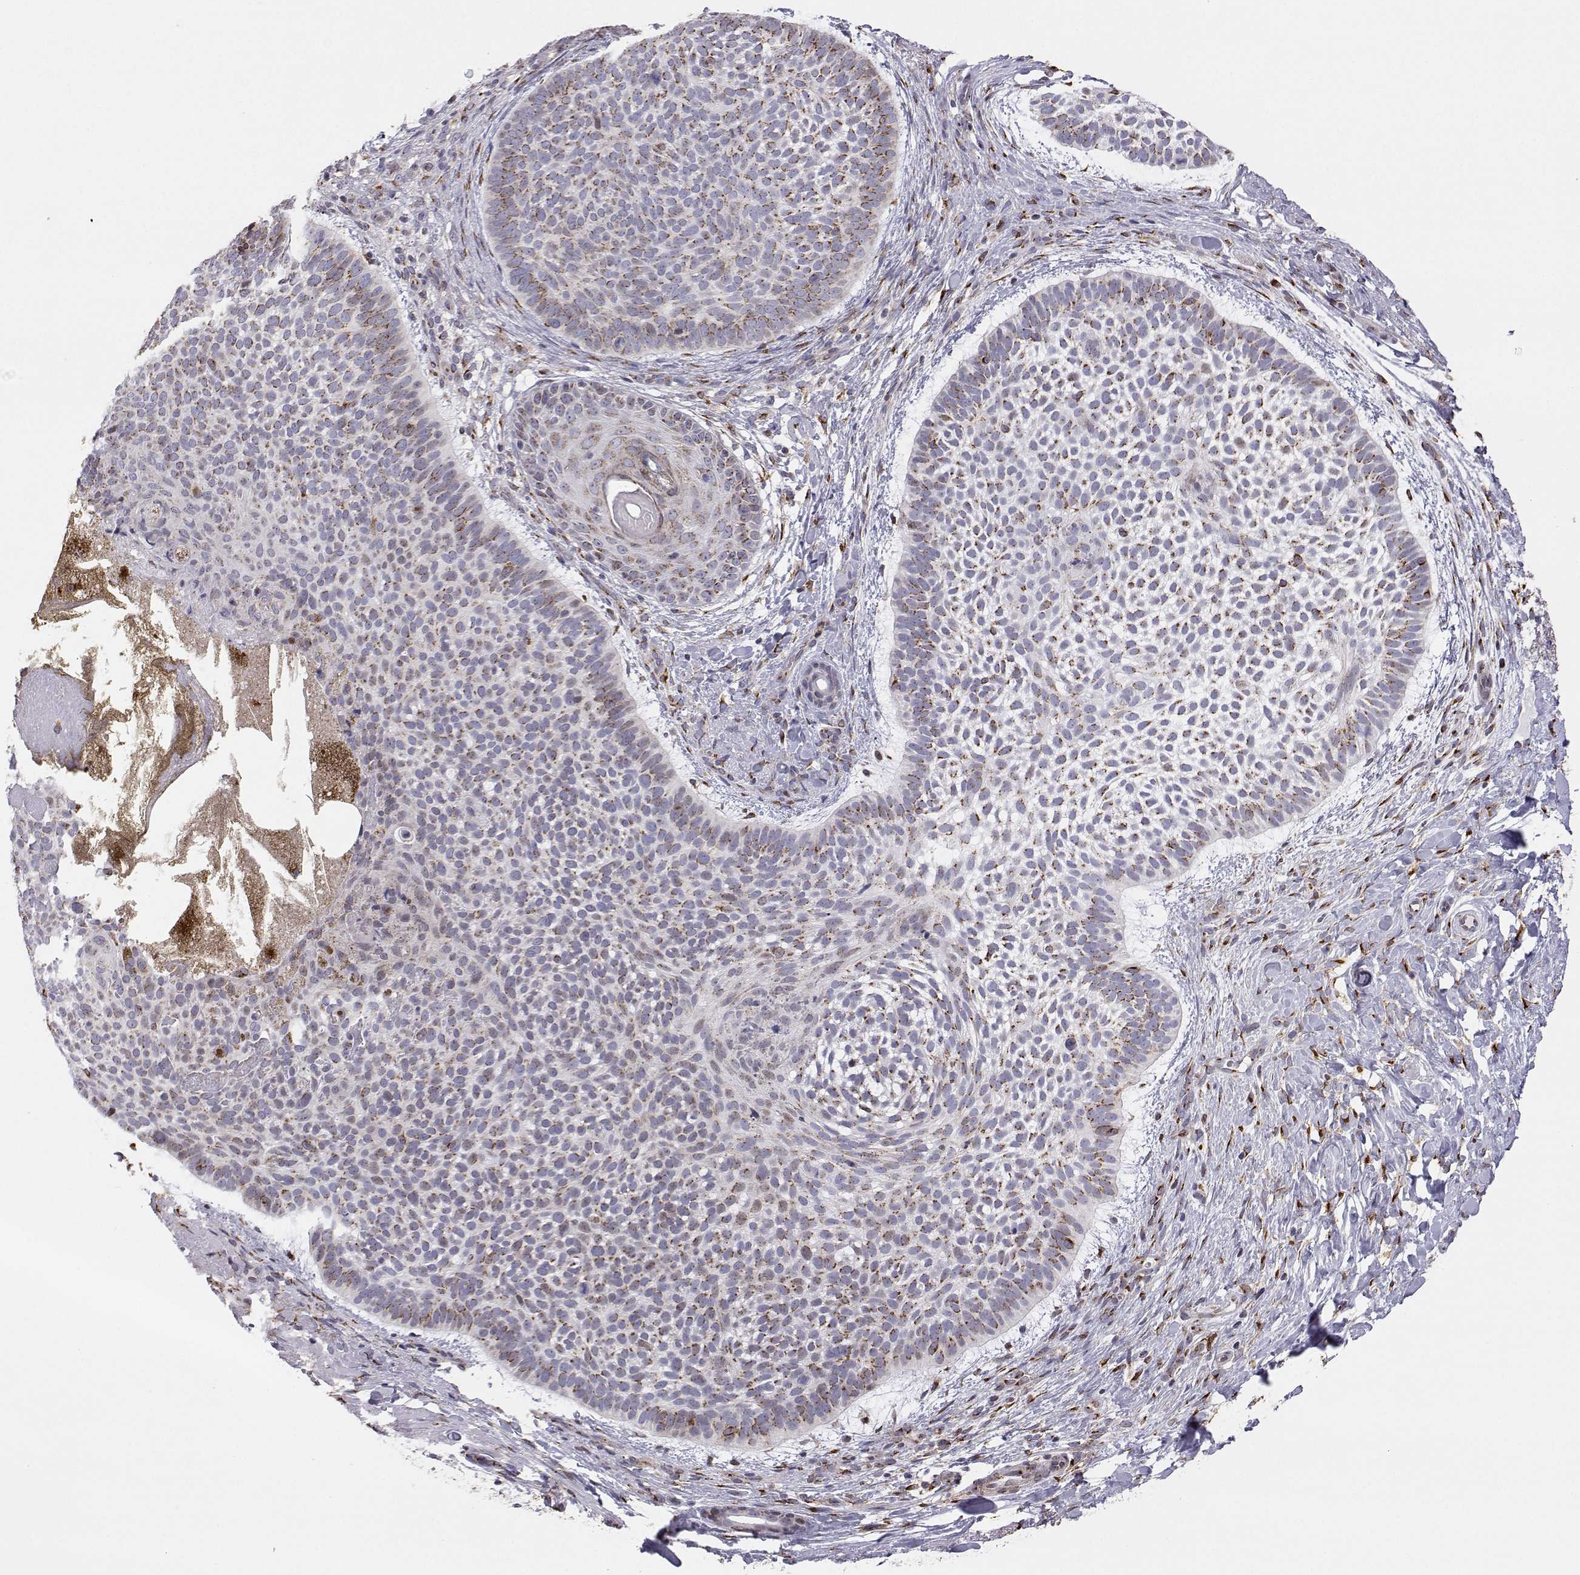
{"staining": {"intensity": "moderate", "quantity": "25%-75%", "location": "cytoplasmic/membranous"}, "tissue": "skin cancer", "cell_type": "Tumor cells", "image_type": "cancer", "snomed": [{"axis": "morphology", "description": "Basal cell carcinoma"}, {"axis": "topography", "description": "Skin"}, {"axis": "topography", "description": "Skin of face"}], "caption": "An image showing moderate cytoplasmic/membranous expression in approximately 25%-75% of tumor cells in skin cancer (basal cell carcinoma), as visualized by brown immunohistochemical staining.", "gene": "STARD13", "patient": {"sex": "male", "age": 73}}